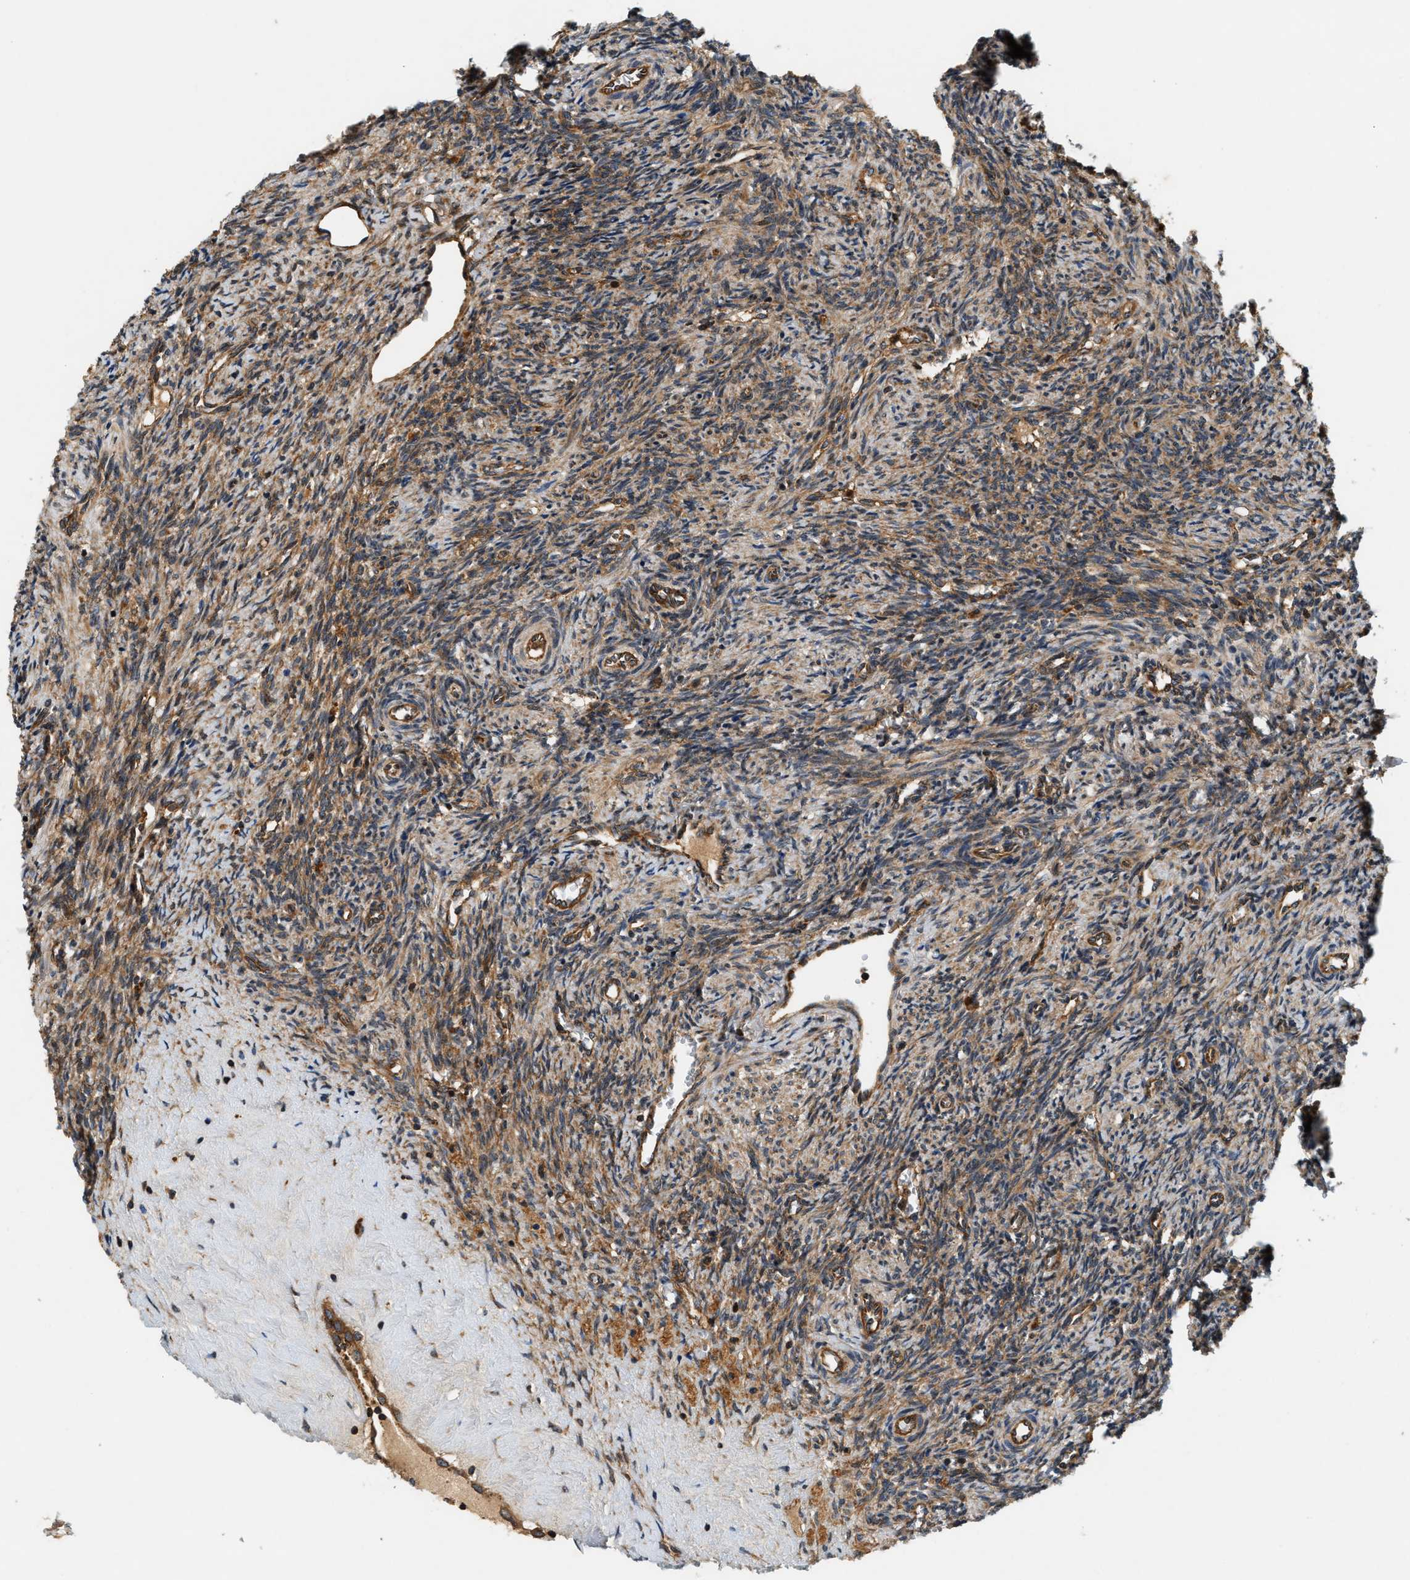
{"staining": {"intensity": "strong", "quantity": ">75%", "location": "cytoplasmic/membranous"}, "tissue": "ovary", "cell_type": "Follicle cells", "image_type": "normal", "snomed": [{"axis": "morphology", "description": "Normal tissue, NOS"}, {"axis": "topography", "description": "Ovary"}], "caption": "The photomicrograph shows immunohistochemical staining of benign ovary. There is strong cytoplasmic/membranous staining is appreciated in about >75% of follicle cells. The staining is performed using DAB (3,3'-diaminobenzidine) brown chromogen to label protein expression. The nuclei are counter-stained blue using hematoxylin.", "gene": "SAMD9", "patient": {"sex": "female", "age": 41}}